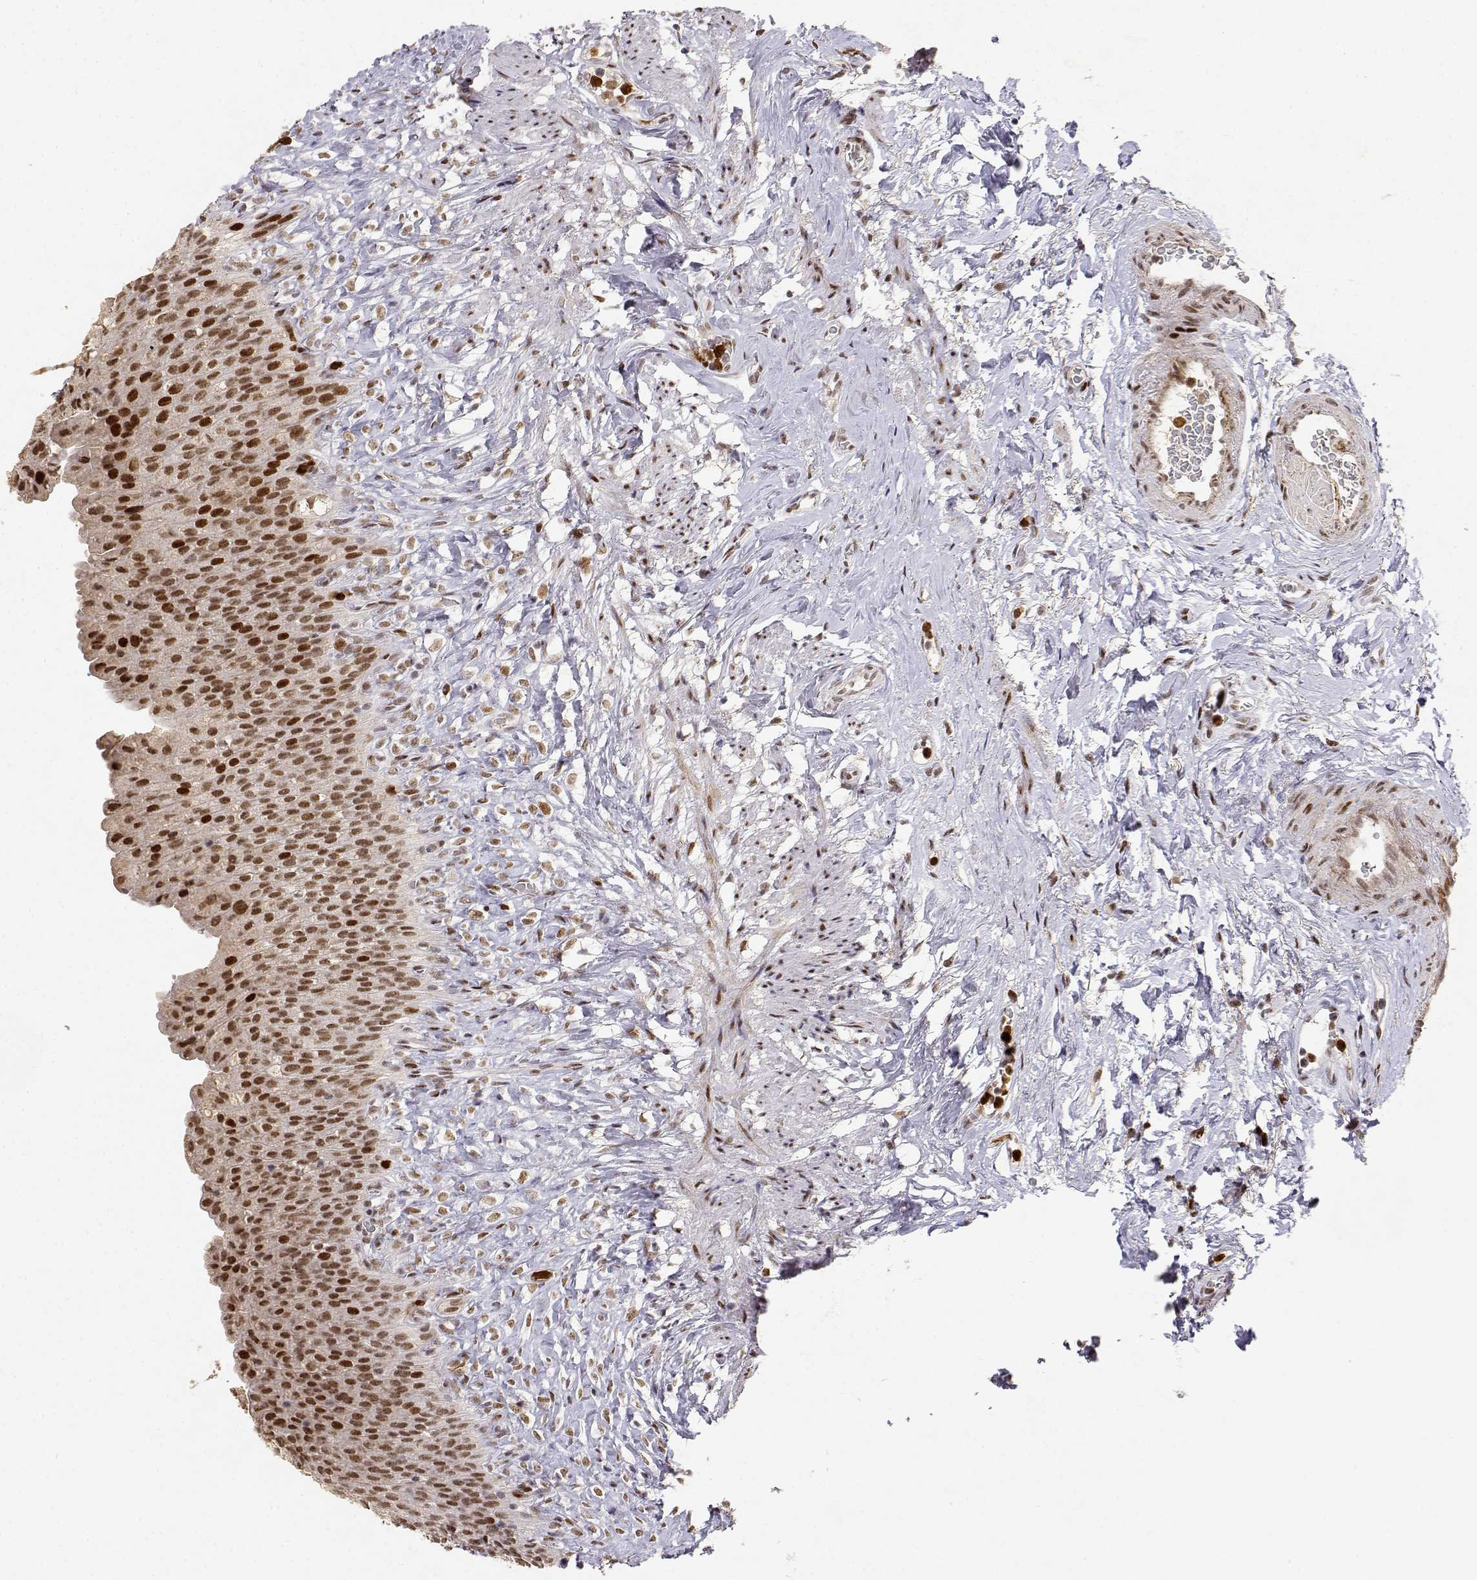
{"staining": {"intensity": "moderate", "quantity": ">75%", "location": "nuclear"}, "tissue": "urinary bladder", "cell_type": "Urothelial cells", "image_type": "normal", "snomed": [{"axis": "morphology", "description": "Normal tissue, NOS"}, {"axis": "topography", "description": "Urinary bladder"}], "caption": "Immunohistochemistry (DAB (3,3'-diaminobenzidine)) staining of normal urinary bladder demonstrates moderate nuclear protein positivity in about >75% of urothelial cells. (brown staining indicates protein expression, while blue staining denotes nuclei).", "gene": "RSF1", "patient": {"sex": "male", "age": 76}}